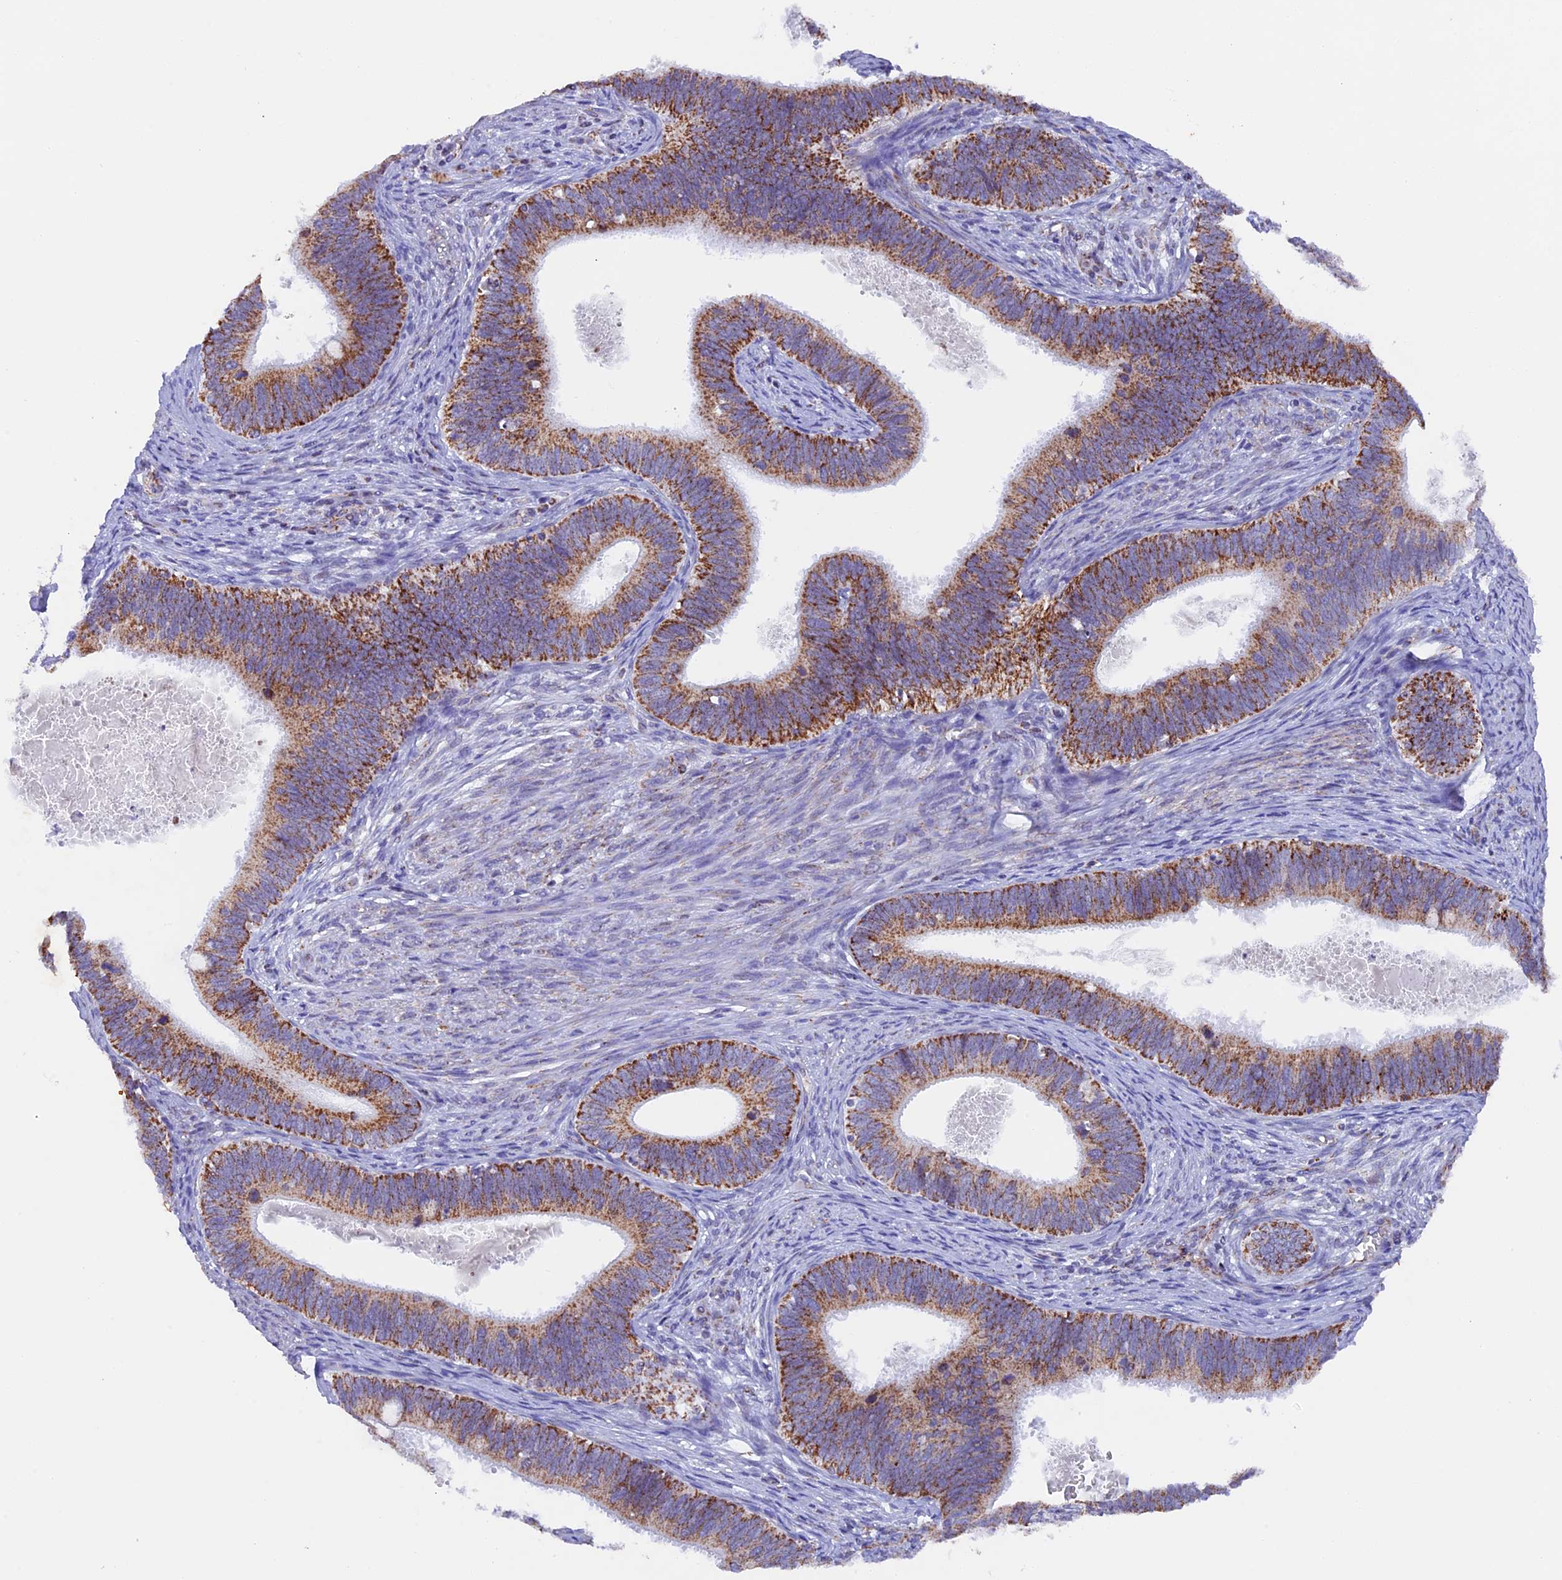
{"staining": {"intensity": "moderate", "quantity": ">75%", "location": "cytoplasmic/membranous"}, "tissue": "cervical cancer", "cell_type": "Tumor cells", "image_type": "cancer", "snomed": [{"axis": "morphology", "description": "Adenocarcinoma, NOS"}, {"axis": "topography", "description": "Cervix"}], "caption": "Immunohistochemistry photomicrograph of neoplastic tissue: cervical cancer (adenocarcinoma) stained using immunohistochemistry (IHC) shows medium levels of moderate protein expression localized specifically in the cytoplasmic/membranous of tumor cells, appearing as a cytoplasmic/membranous brown color.", "gene": "TFAM", "patient": {"sex": "female", "age": 42}}